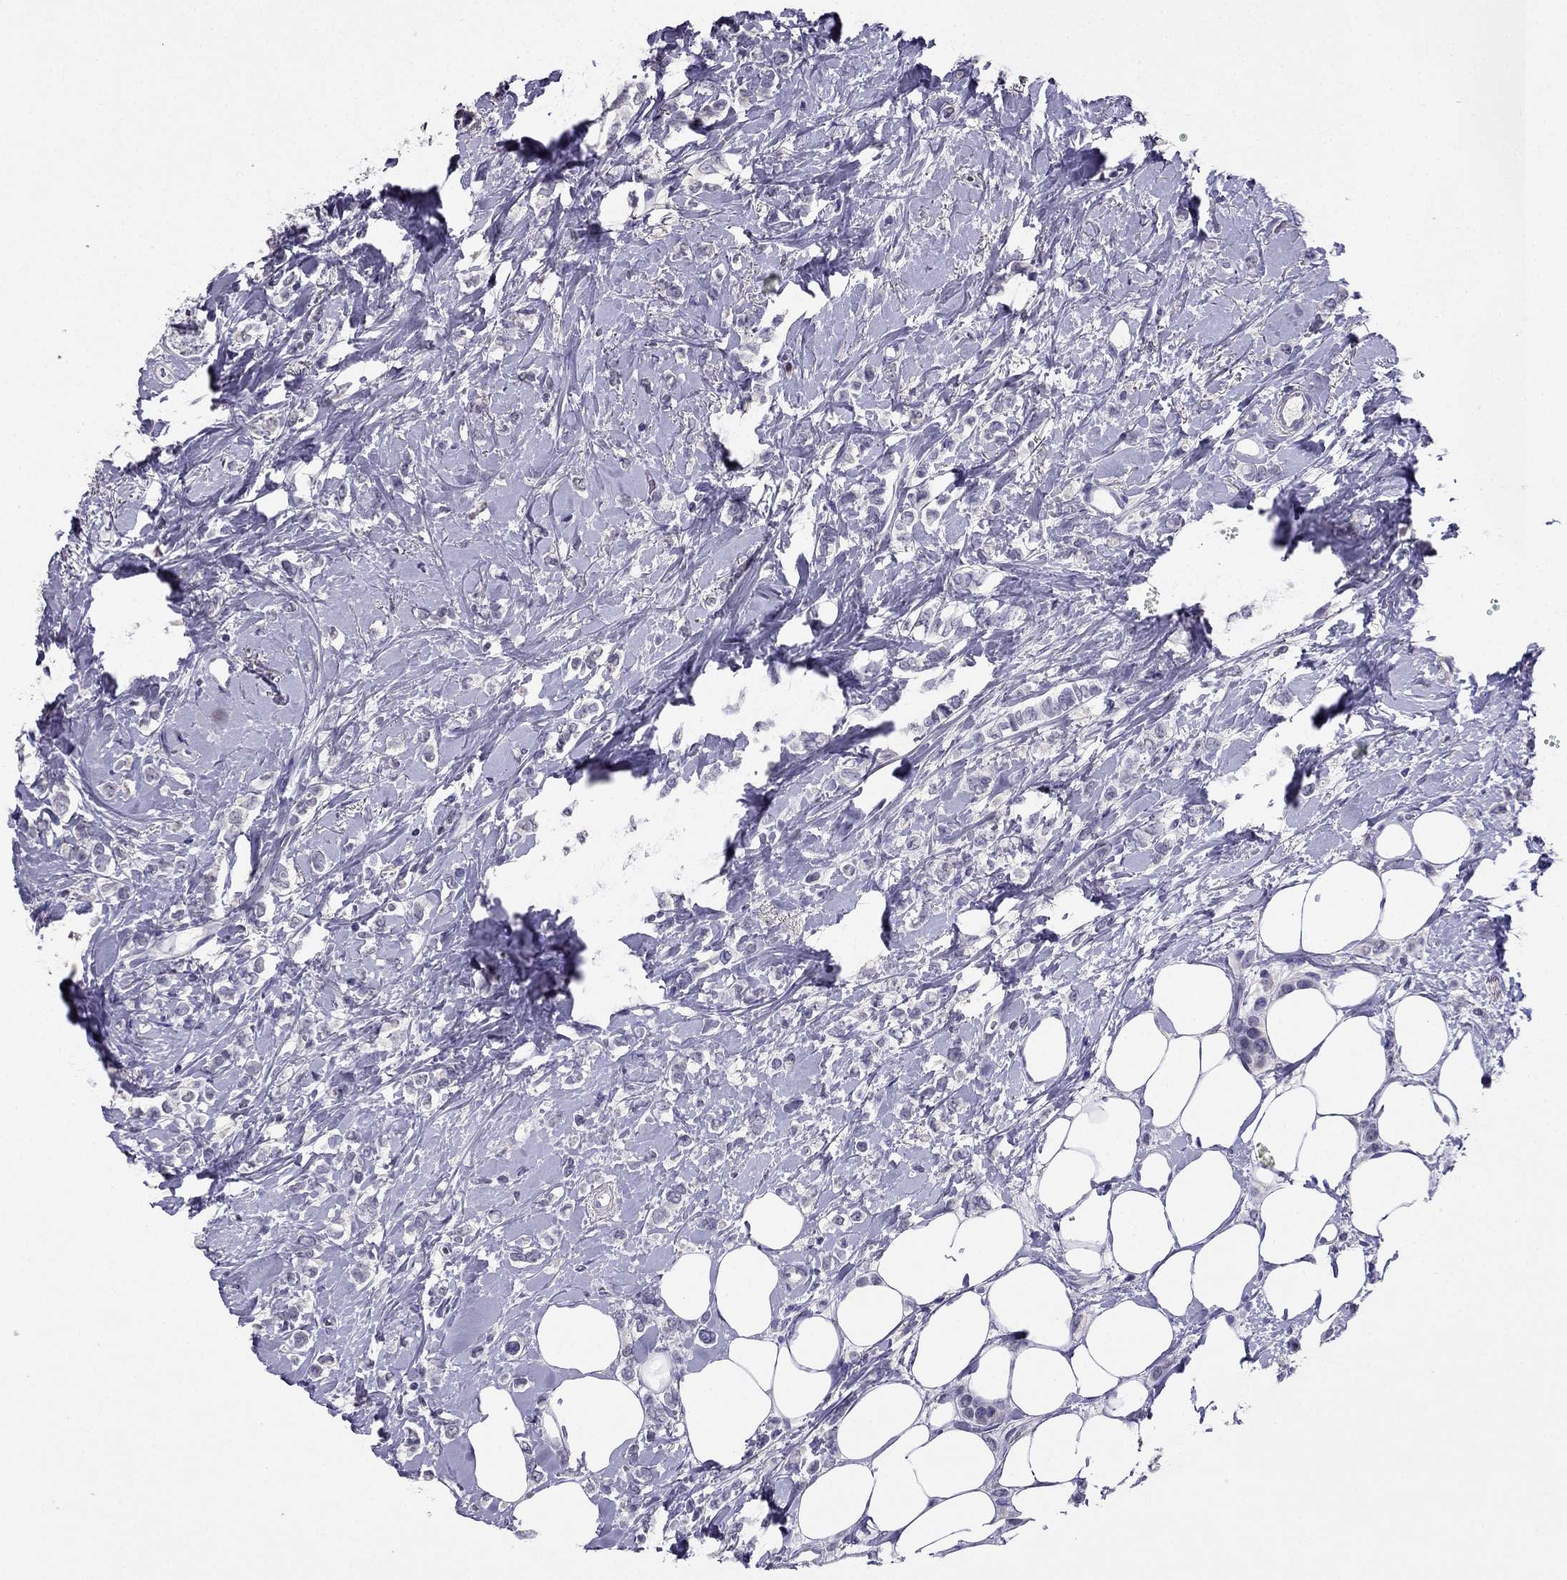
{"staining": {"intensity": "negative", "quantity": "none", "location": "none"}, "tissue": "breast cancer", "cell_type": "Tumor cells", "image_type": "cancer", "snomed": [{"axis": "morphology", "description": "Lobular carcinoma"}, {"axis": "topography", "description": "Breast"}], "caption": "High magnification brightfield microscopy of breast cancer (lobular carcinoma) stained with DAB (3,3'-diaminobenzidine) (brown) and counterstained with hematoxylin (blue): tumor cells show no significant positivity.", "gene": "ARID3A", "patient": {"sex": "female", "age": 66}}